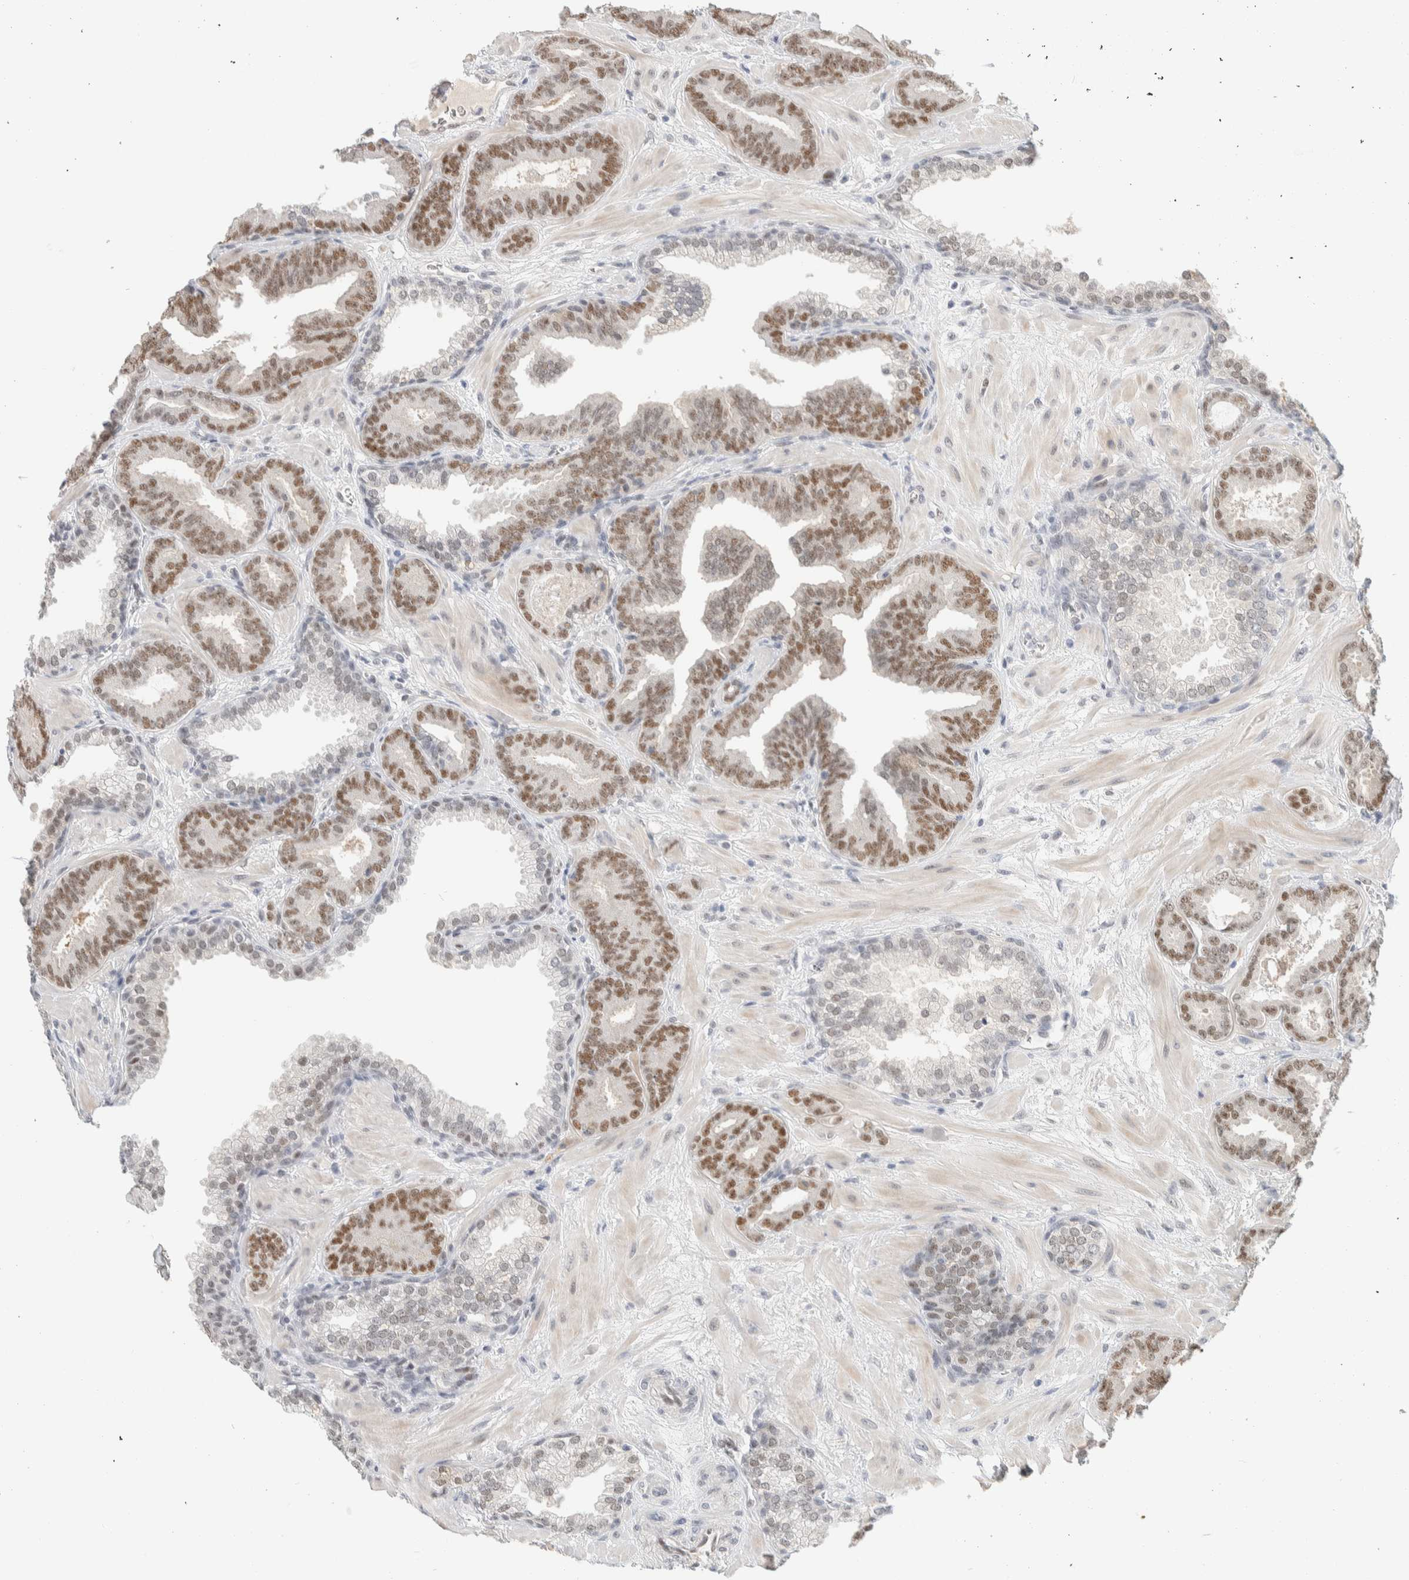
{"staining": {"intensity": "moderate", "quantity": ">75%", "location": "nuclear"}, "tissue": "prostate cancer", "cell_type": "Tumor cells", "image_type": "cancer", "snomed": [{"axis": "morphology", "description": "Adenocarcinoma, Low grade"}, {"axis": "topography", "description": "Prostate"}], "caption": "A brown stain highlights moderate nuclear staining of a protein in human adenocarcinoma (low-grade) (prostate) tumor cells. (DAB = brown stain, brightfield microscopy at high magnification).", "gene": "PUS7", "patient": {"sex": "male", "age": 62}}